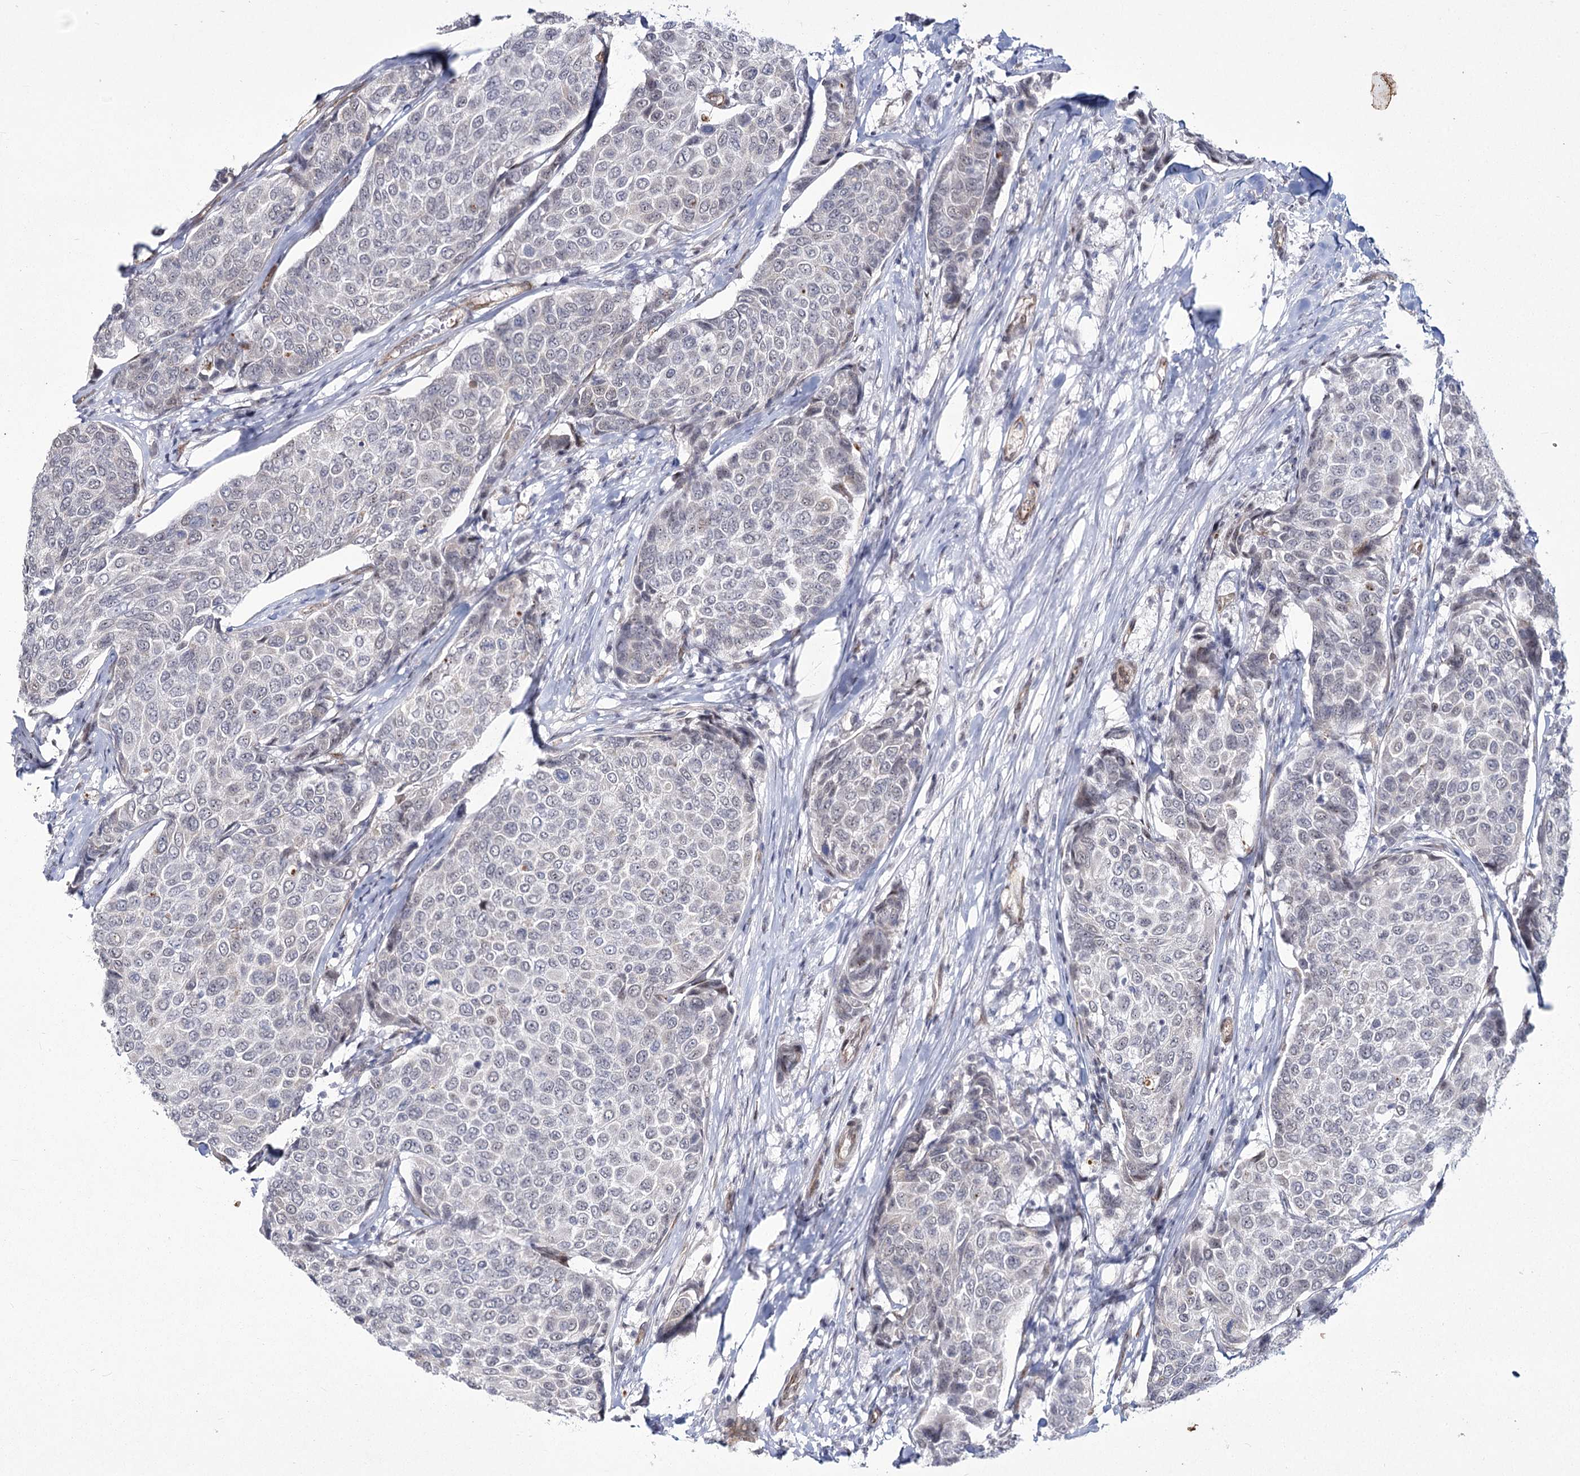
{"staining": {"intensity": "negative", "quantity": "none", "location": "none"}, "tissue": "breast cancer", "cell_type": "Tumor cells", "image_type": "cancer", "snomed": [{"axis": "morphology", "description": "Duct carcinoma"}, {"axis": "topography", "description": "Breast"}], "caption": "Infiltrating ductal carcinoma (breast) was stained to show a protein in brown. There is no significant positivity in tumor cells. Brightfield microscopy of immunohistochemistry (IHC) stained with DAB (3,3'-diaminobenzidine) (brown) and hematoxylin (blue), captured at high magnification.", "gene": "YBX3", "patient": {"sex": "female", "age": 55}}